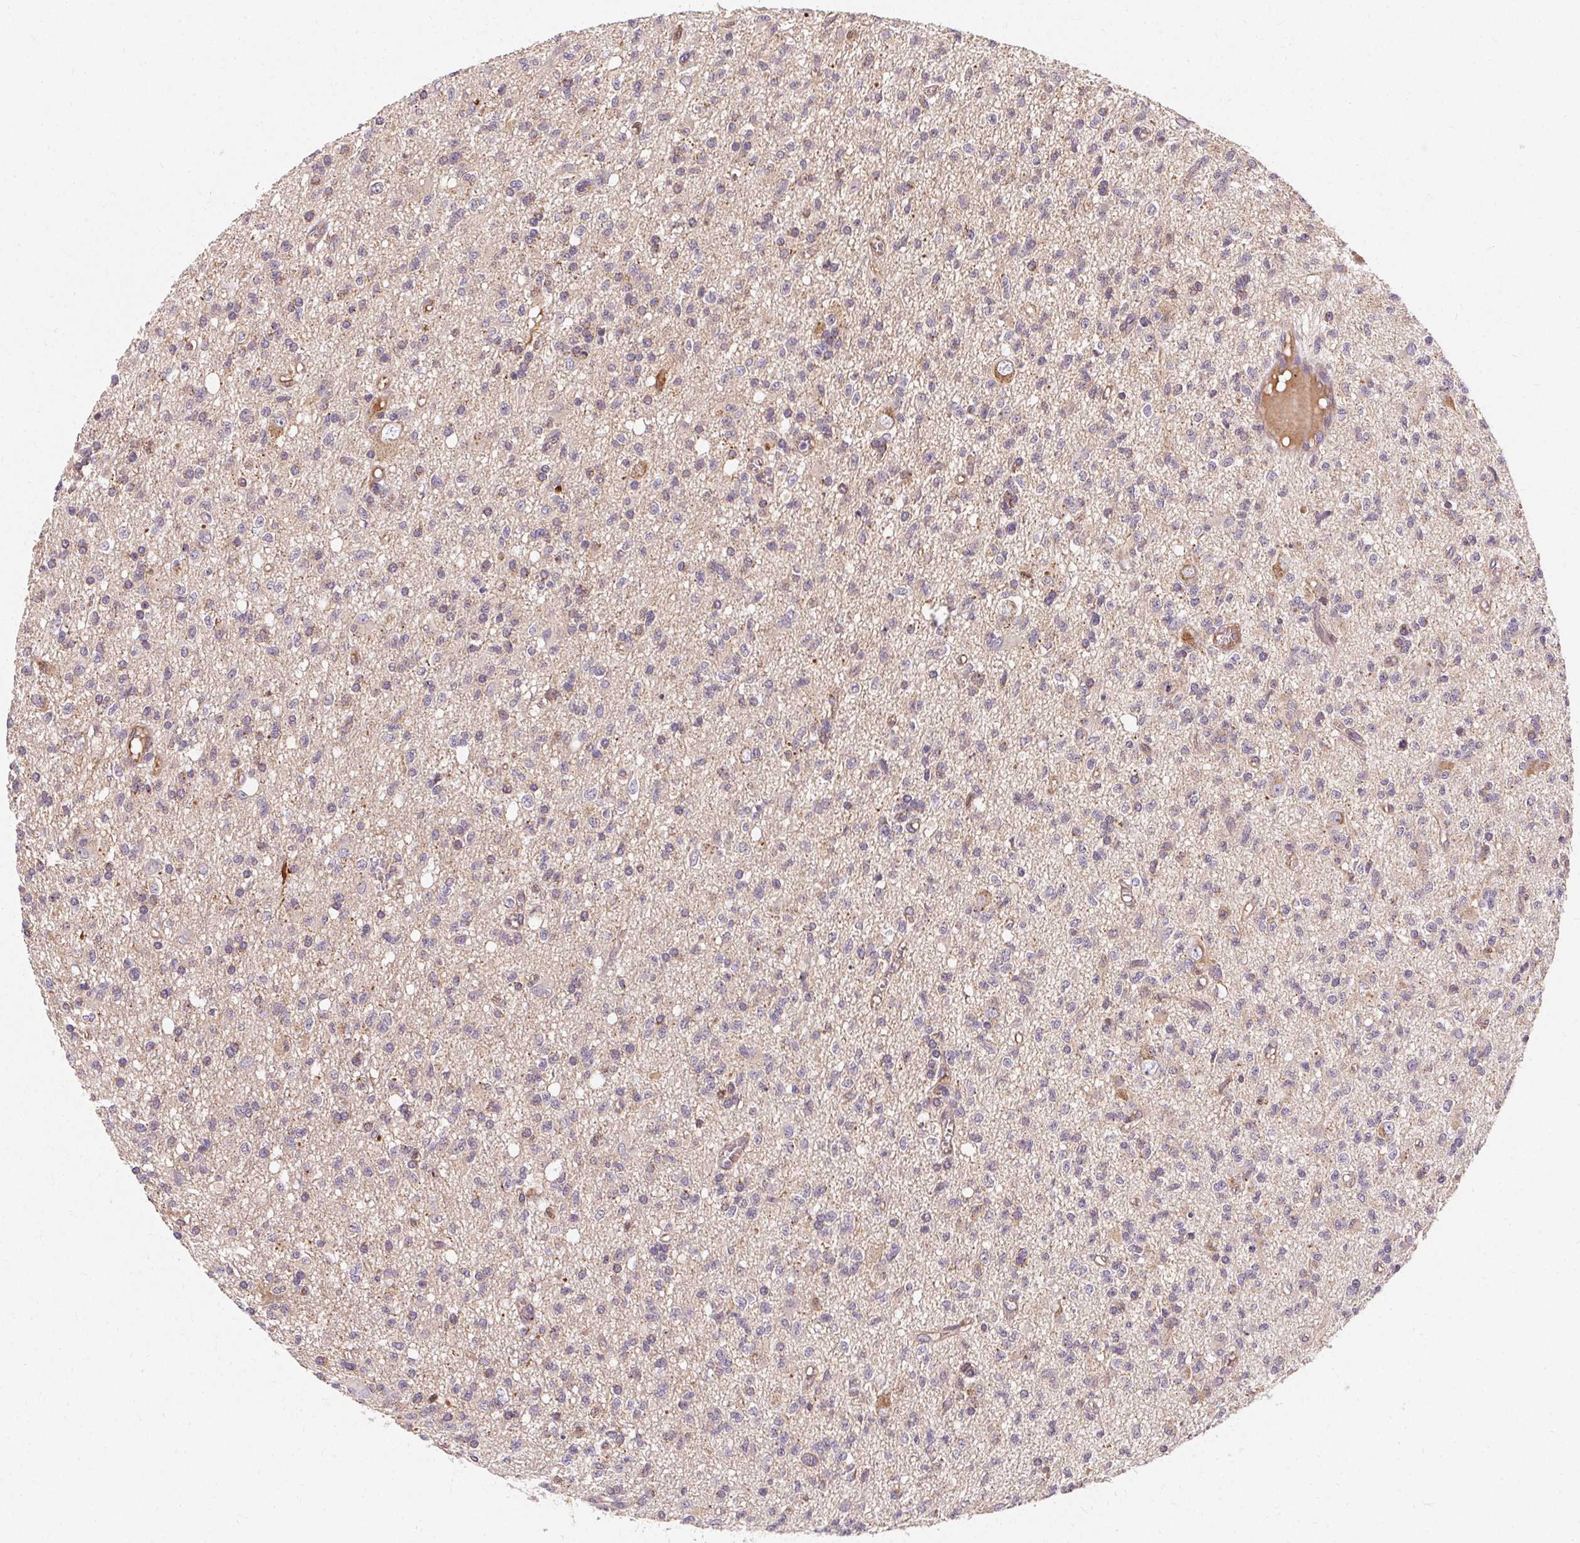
{"staining": {"intensity": "weak", "quantity": "25%-75%", "location": "cytoplasmic/membranous"}, "tissue": "glioma", "cell_type": "Tumor cells", "image_type": "cancer", "snomed": [{"axis": "morphology", "description": "Glioma, malignant, Low grade"}, {"axis": "topography", "description": "Brain"}], "caption": "This is an image of immunohistochemistry (IHC) staining of glioma, which shows weak positivity in the cytoplasmic/membranous of tumor cells.", "gene": "APLP1", "patient": {"sex": "male", "age": 64}}